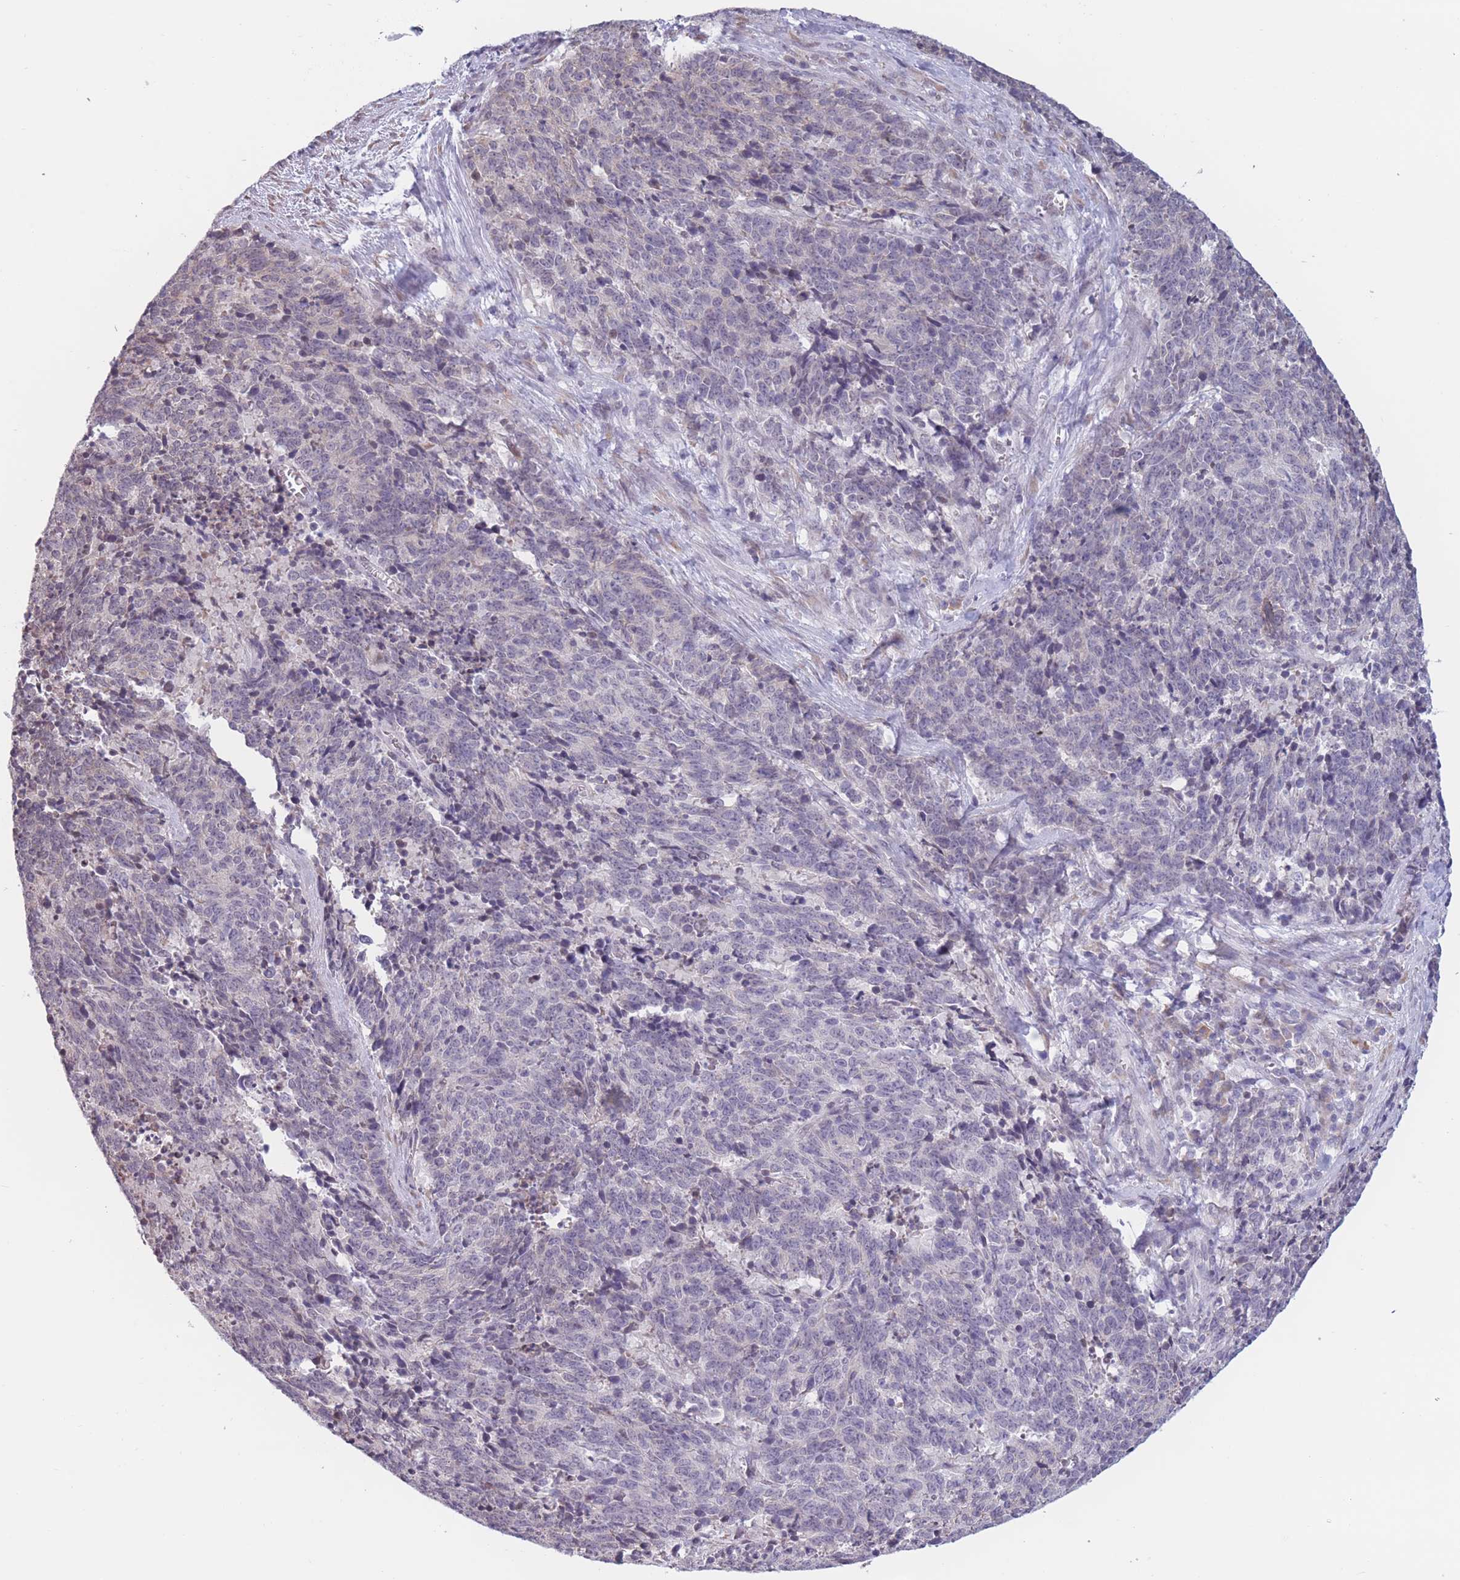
{"staining": {"intensity": "negative", "quantity": "none", "location": "none"}, "tissue": "cervical cancer", "cell_type": "Tumor cells", "image_type": "cancer", "snomed": [{"axis": "morphology", "description": "Squamous cell carcinoma, NOS"}, {"axis": "topography", "description": "Cervix"}], "caption": "Cervical cancer stained for a protein using immunohistochemistry reveals no staining tumor cells.", "gene": "COL27A1", "patient": {"sex": "female", "age": 29}}